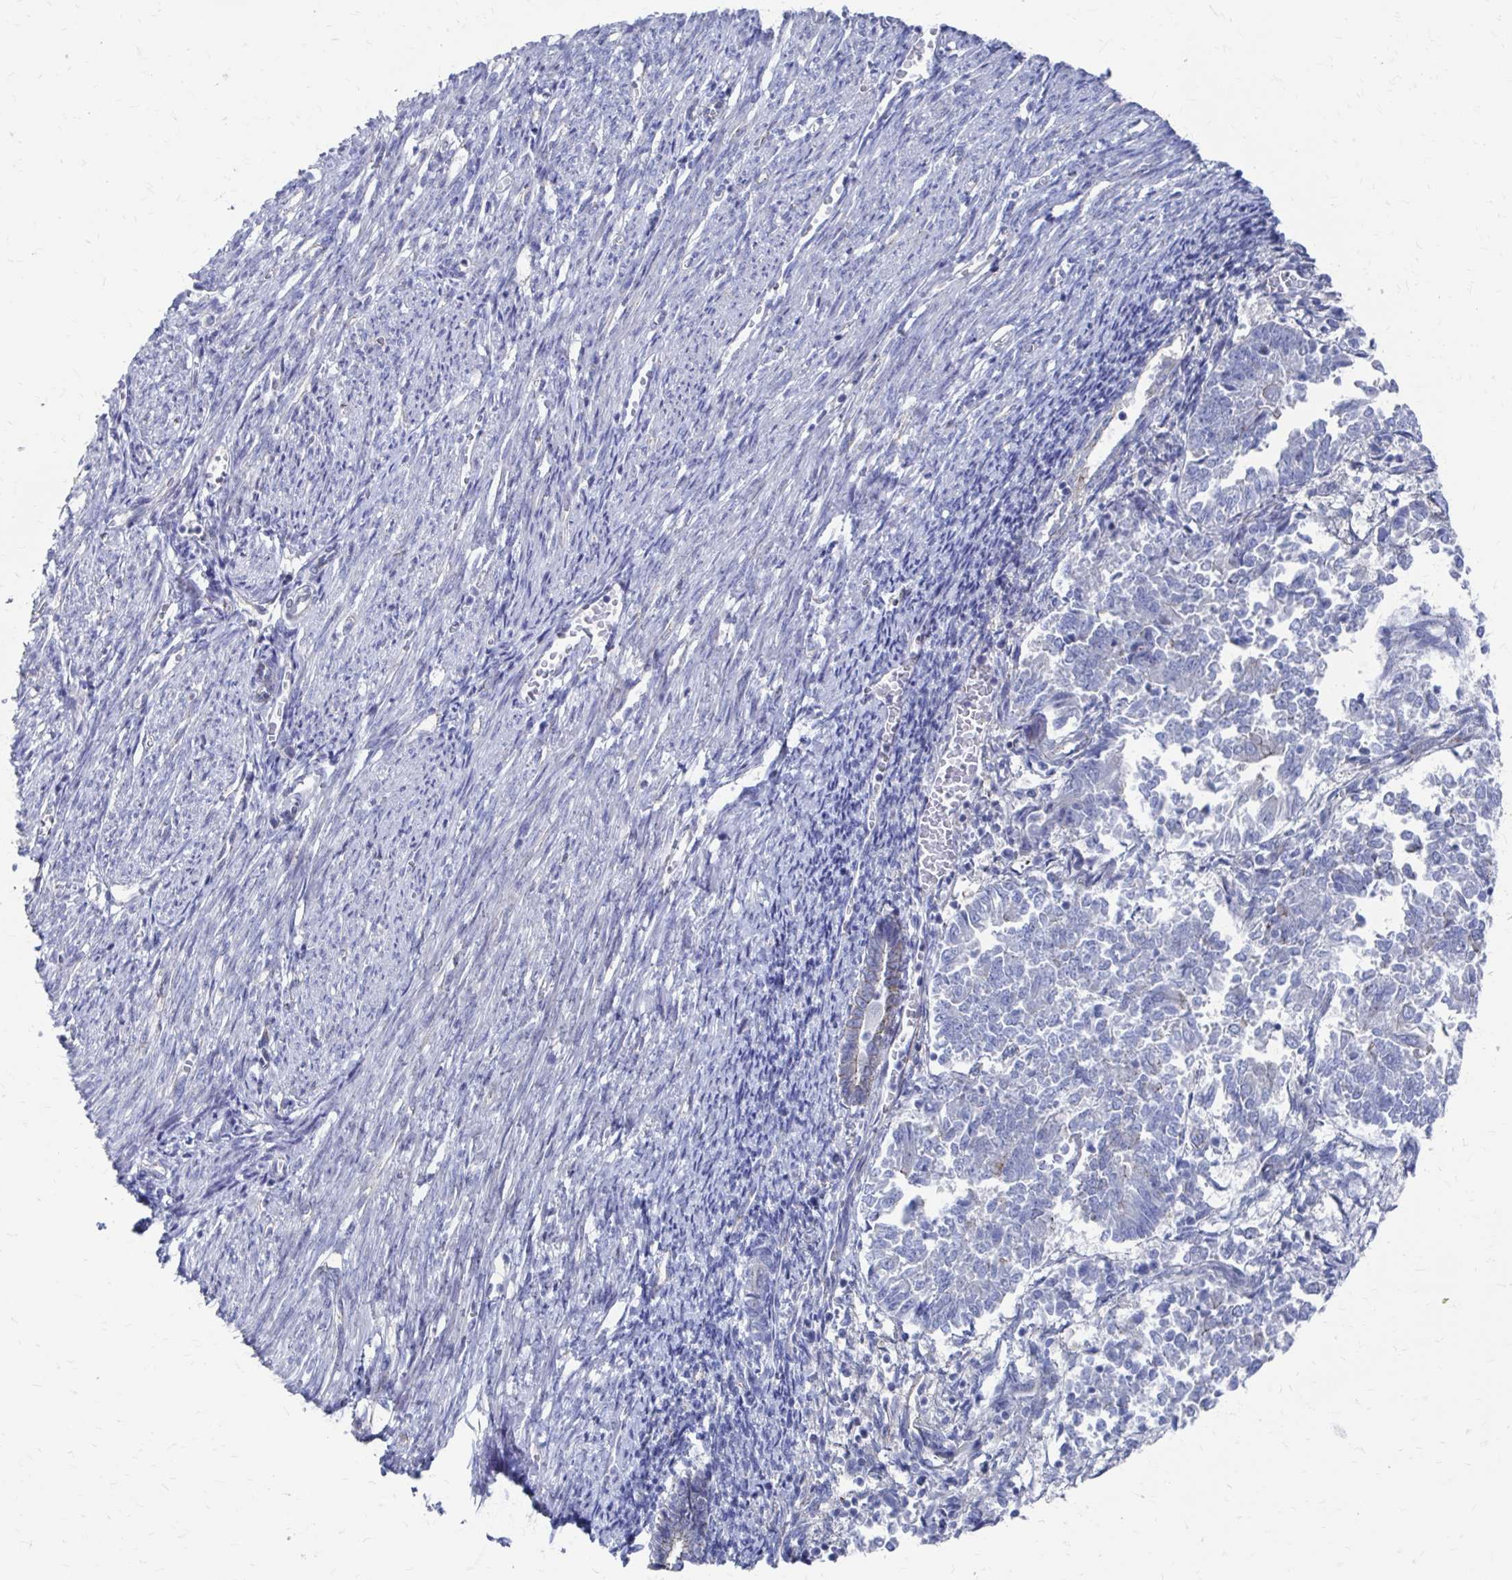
{"staining": {"intensity": "negative", "quantity": "none", "location": "none"}, "tissue": "endometrial cancer", "cell_type": "Tumor cells", "image_type": "cancer", "snomed": [{"axis": "morphology", "description": "Adenocarcinoma, NOS"}, {"axis": "topography", "description": "Endometrium"}], "caption": "Tumor cells show no significant expression in endometrial cancer (adenocarcinoma).", "gene": "PLEKHG7", "patient": {"sex": "female", "age": 65}}